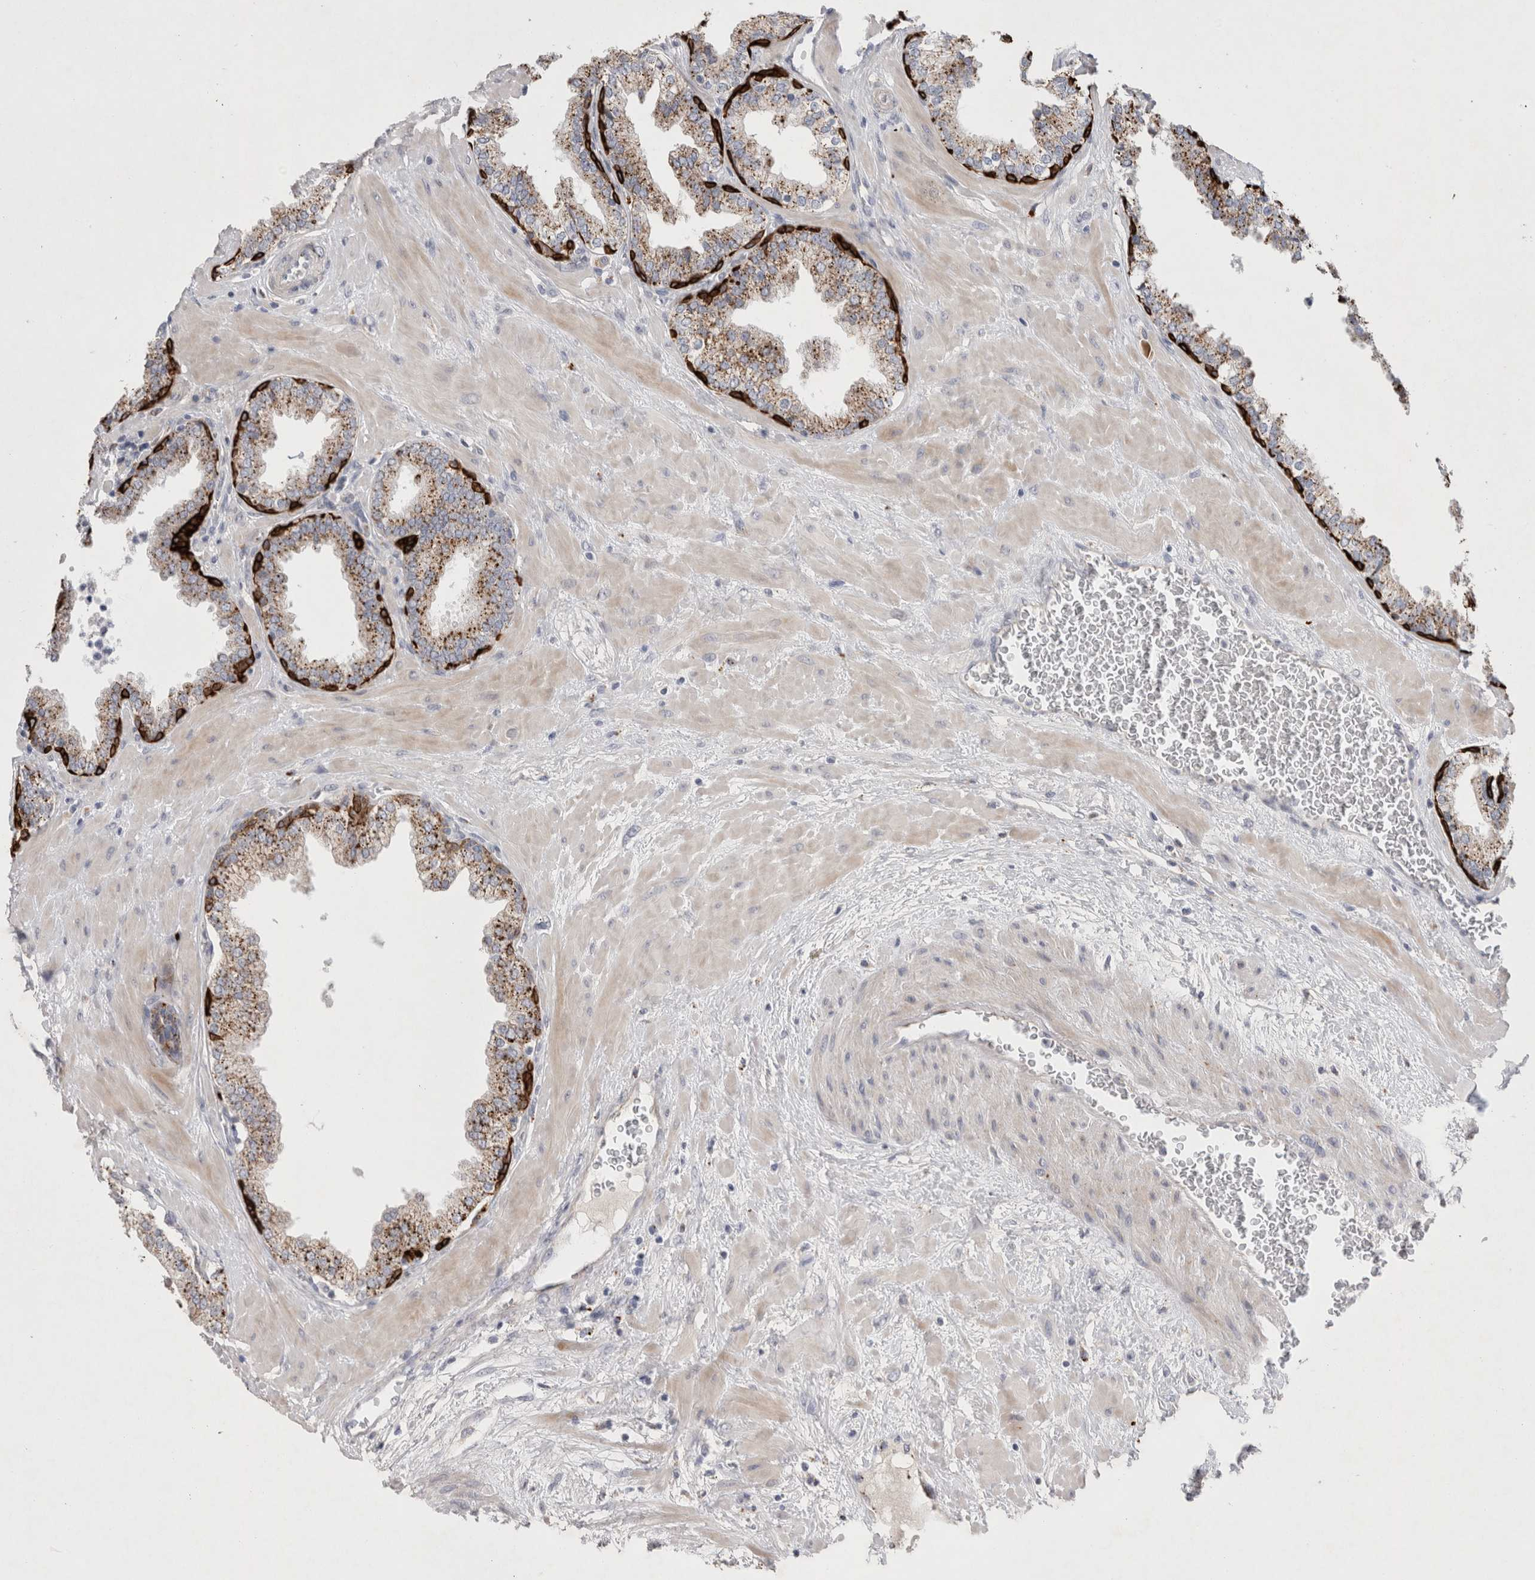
{"staining": {"intensity": "strong", "quantity": "25%-75%", "location": "cytoplasmic/membranous"}, "tissue": "prostate", "cell_type": "Glandular cells", "image_type": "normal", "snomed": [{"axis": "morphology", "description": "Normal tissue, NOS"}, {"axis": "topography", "description": "Prostate"}], "caption": "High-magnification brightfield microscopy of normal prostate stained with DAB (3,3'-diaminobenzidine) (brown) and counterstained with hematoxylin (blue). glandular cells exhibit strong cytoplasmic/membranous expression is appreciated in about25%-75% of cells. The staining was performed using DAB (3,3'-diaminobenzidine), with brown indicating positive protein expression. Nuclei are stained blue with hematoxylin.", "gene": "GAA", "patient": {"sex": "male", "age": 51}}